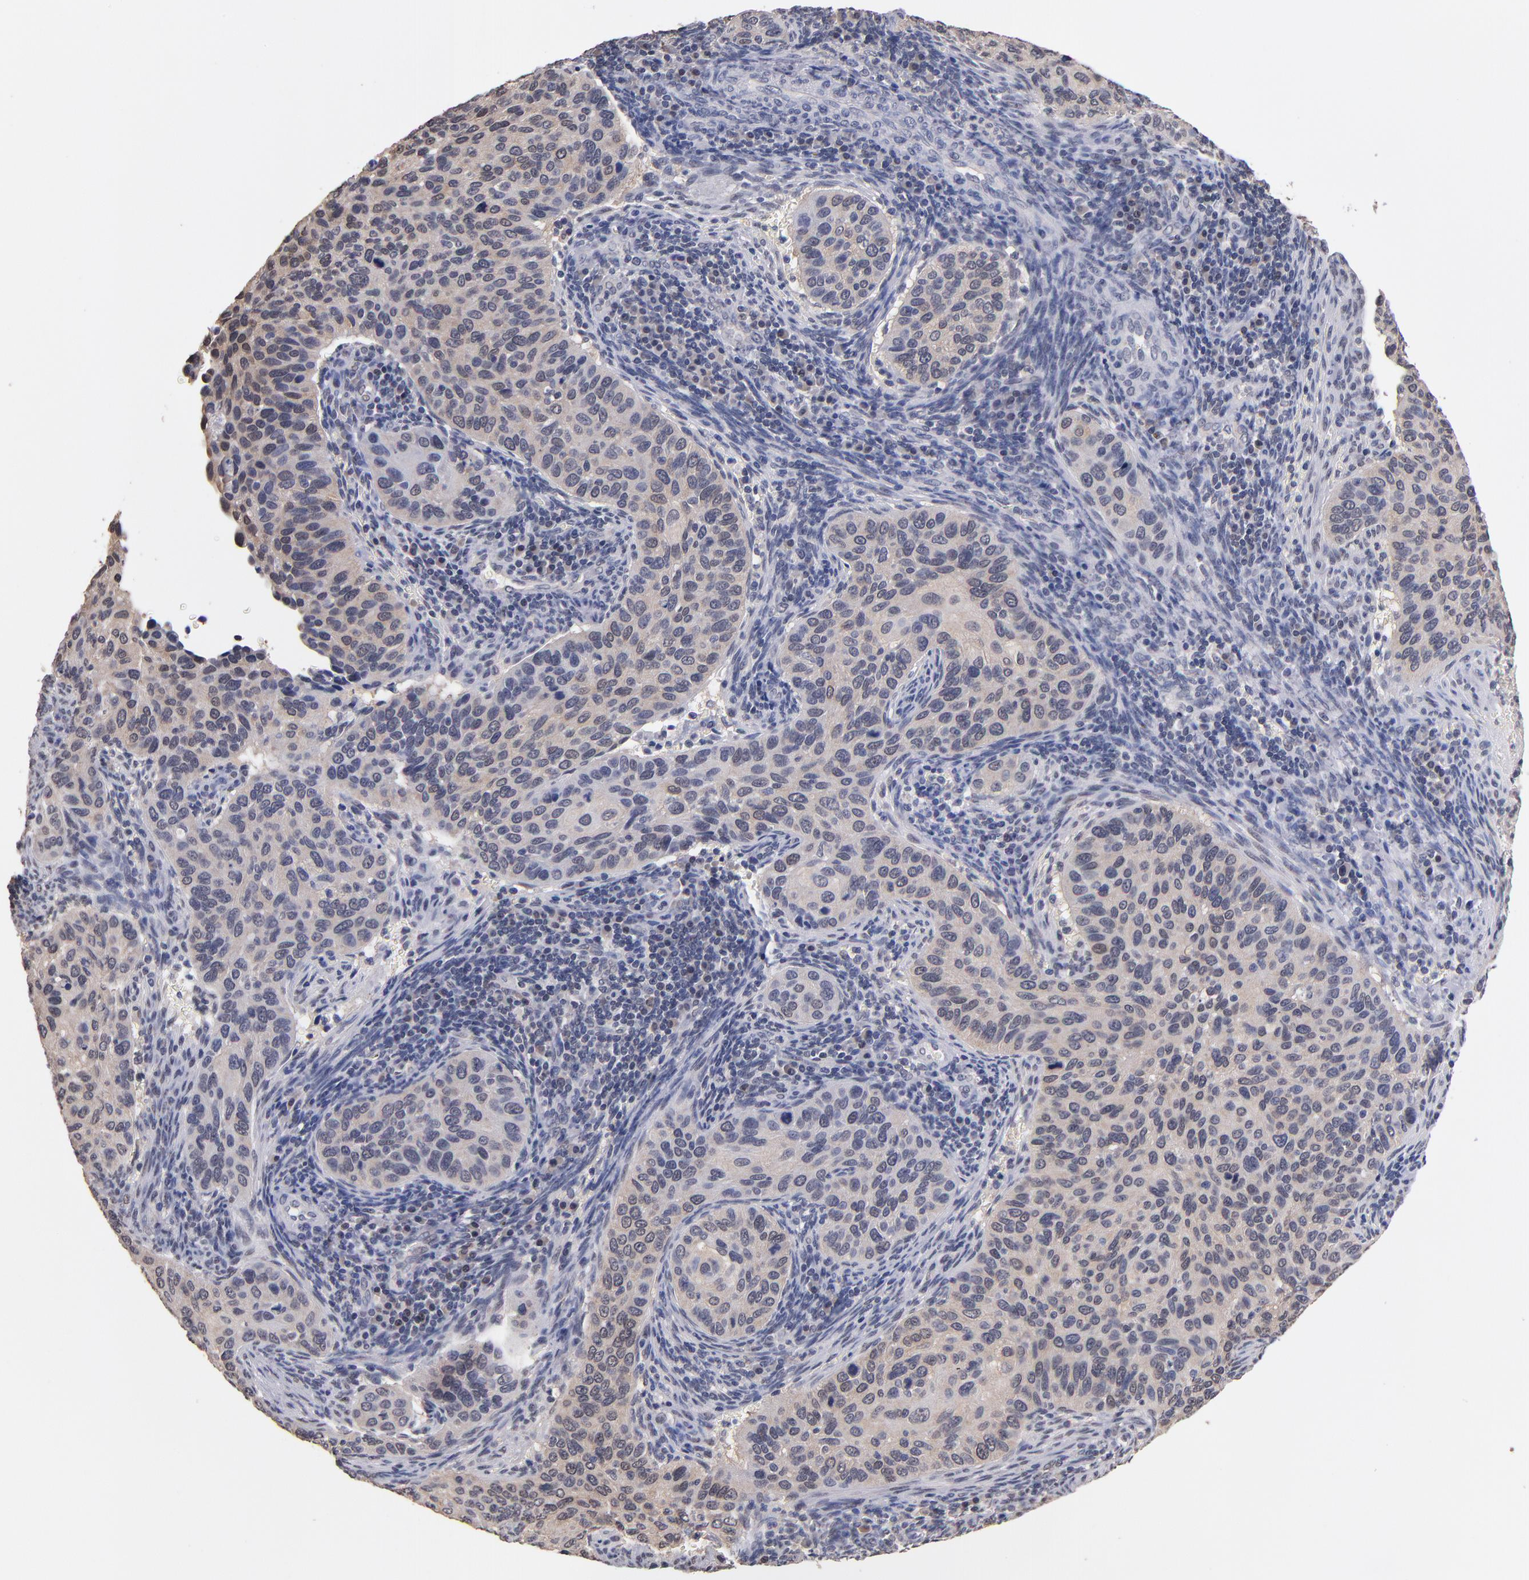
{"staining": {"intensity": "weak", "quantity": ">75%", "location": "cytoplasmic/membranous"}, "tissue": "cervical cancer", "cell_type": "Tumor cells", "image_type": "cancer", "snomed": [{"axis": "morphology", "description": "Adenocarcinoma, NOS"}, {"axis": "topography", "description": "Cervix"}], "caption": "IHC photomicrograph of human adenocarcinoma (cervical) stained for a protein (brown), which demonstrates low levels of weak cytoplasmic/membranous positivity in about >75% of tumor cells.", "gene": "PSMD10", "patient": {"sex": "female", "age": 29}}